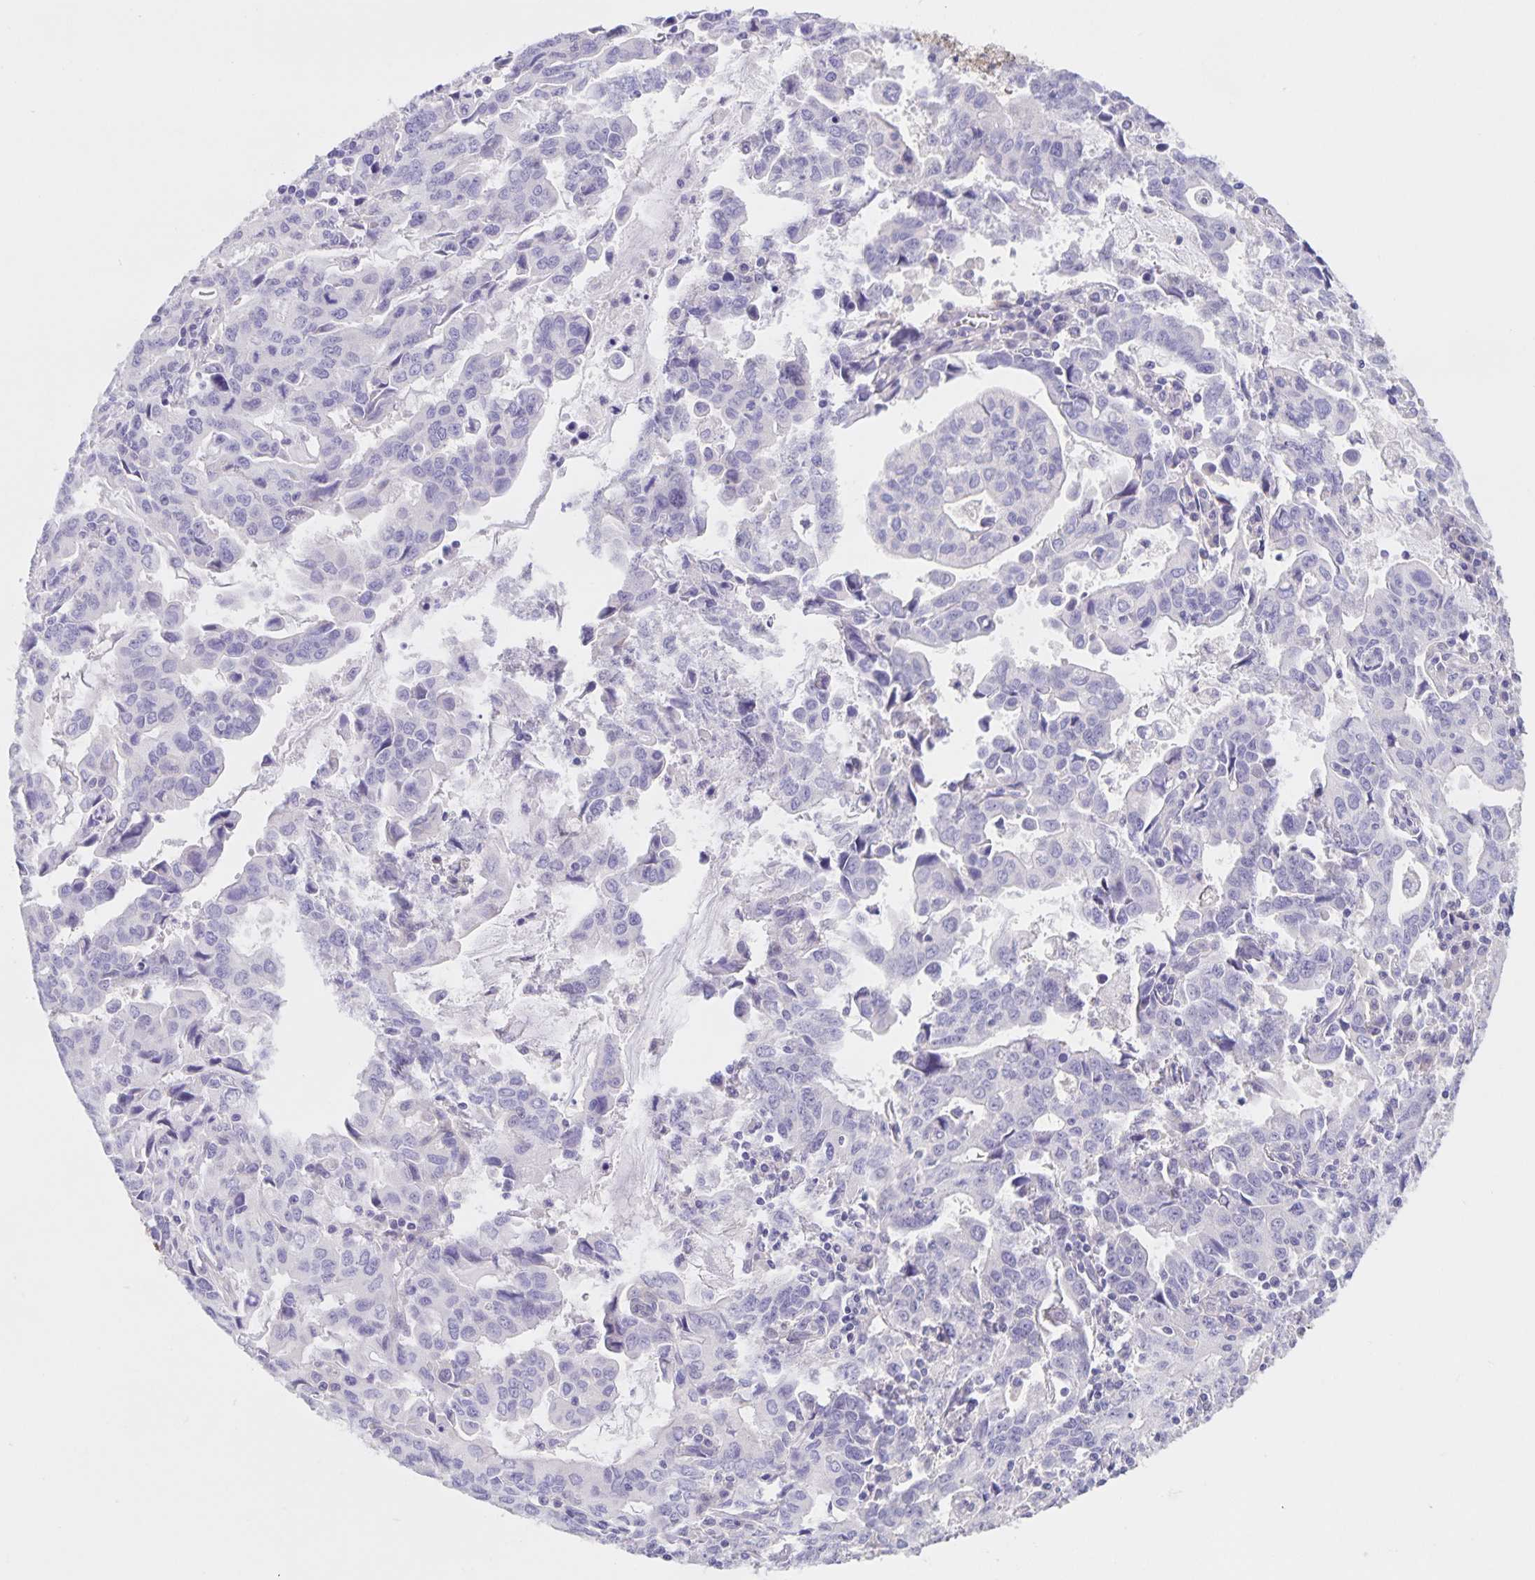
{"staining": {"intensity": "negative", "quantity": "none", "location": "none"}, "tissue": "stomach cancer", "cell_type": "Tumor cells", "image_type": "cancer", "snomed": [{"axis": "morphology", "description": "Adenocarcinoma, NOS"}, {"axis": "topography", "description": "Stomach, upper"}], "caption": "Tumor cells show no significant staining in stomach cancer (adenocarcinoma).", "gene": "DMGDH", "patient": {"sex": "male", "age": 85}}